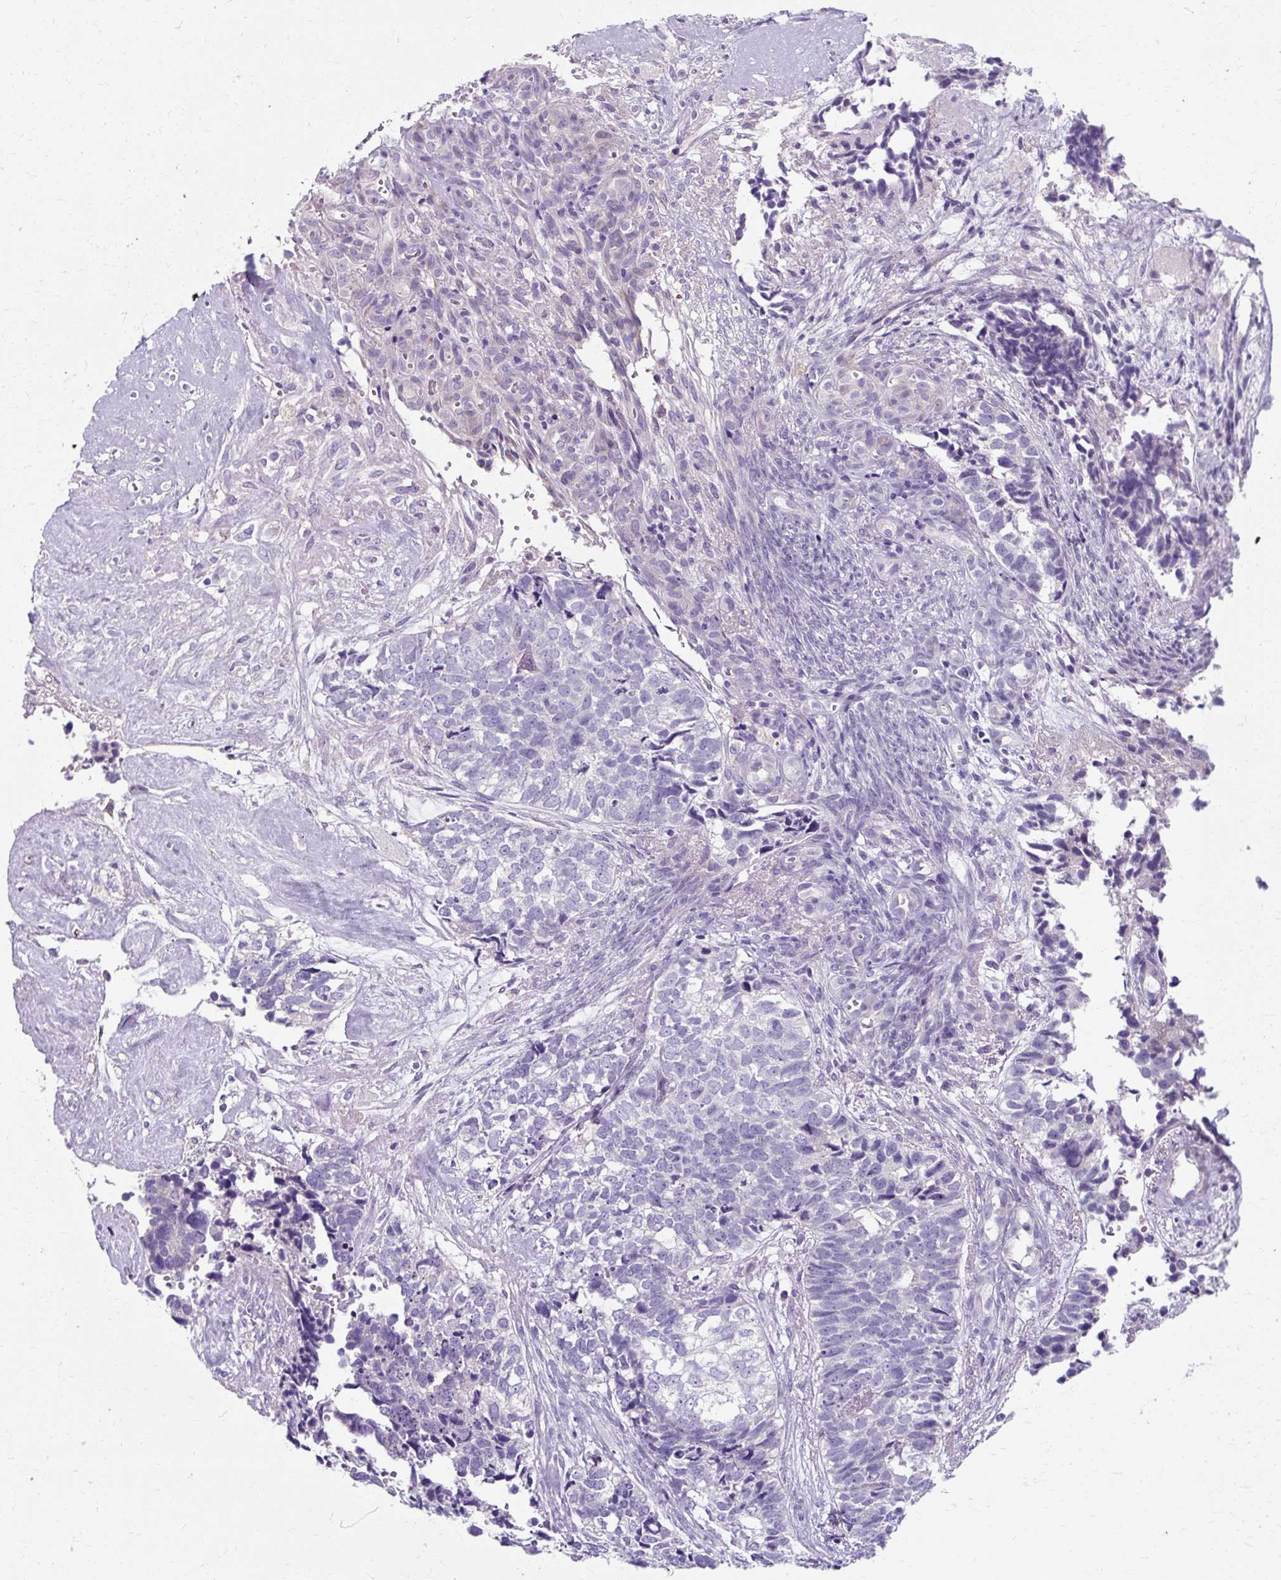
{"staining": {"intensity": "negative", "quantity": "none", "location": "none"}, "tissue": "cervical cancer", "cell_type": "Tumor cells", "image_type": "cancer", "snomed": [{"axis": "morphology", "description": "Squamous cell carcinoma, NOS"}, {"axis": "topography", "description": "Cervix"}], "caption": "Tumor cells are negative for protein expression in human squamous cell carcinoma (cervical). The staining is performed using DAB brown chromogen with nuclei counter-stained in using hematoxylin.", "gene": "ZNF555", "patient": {"sex": "female", "age": 63}}